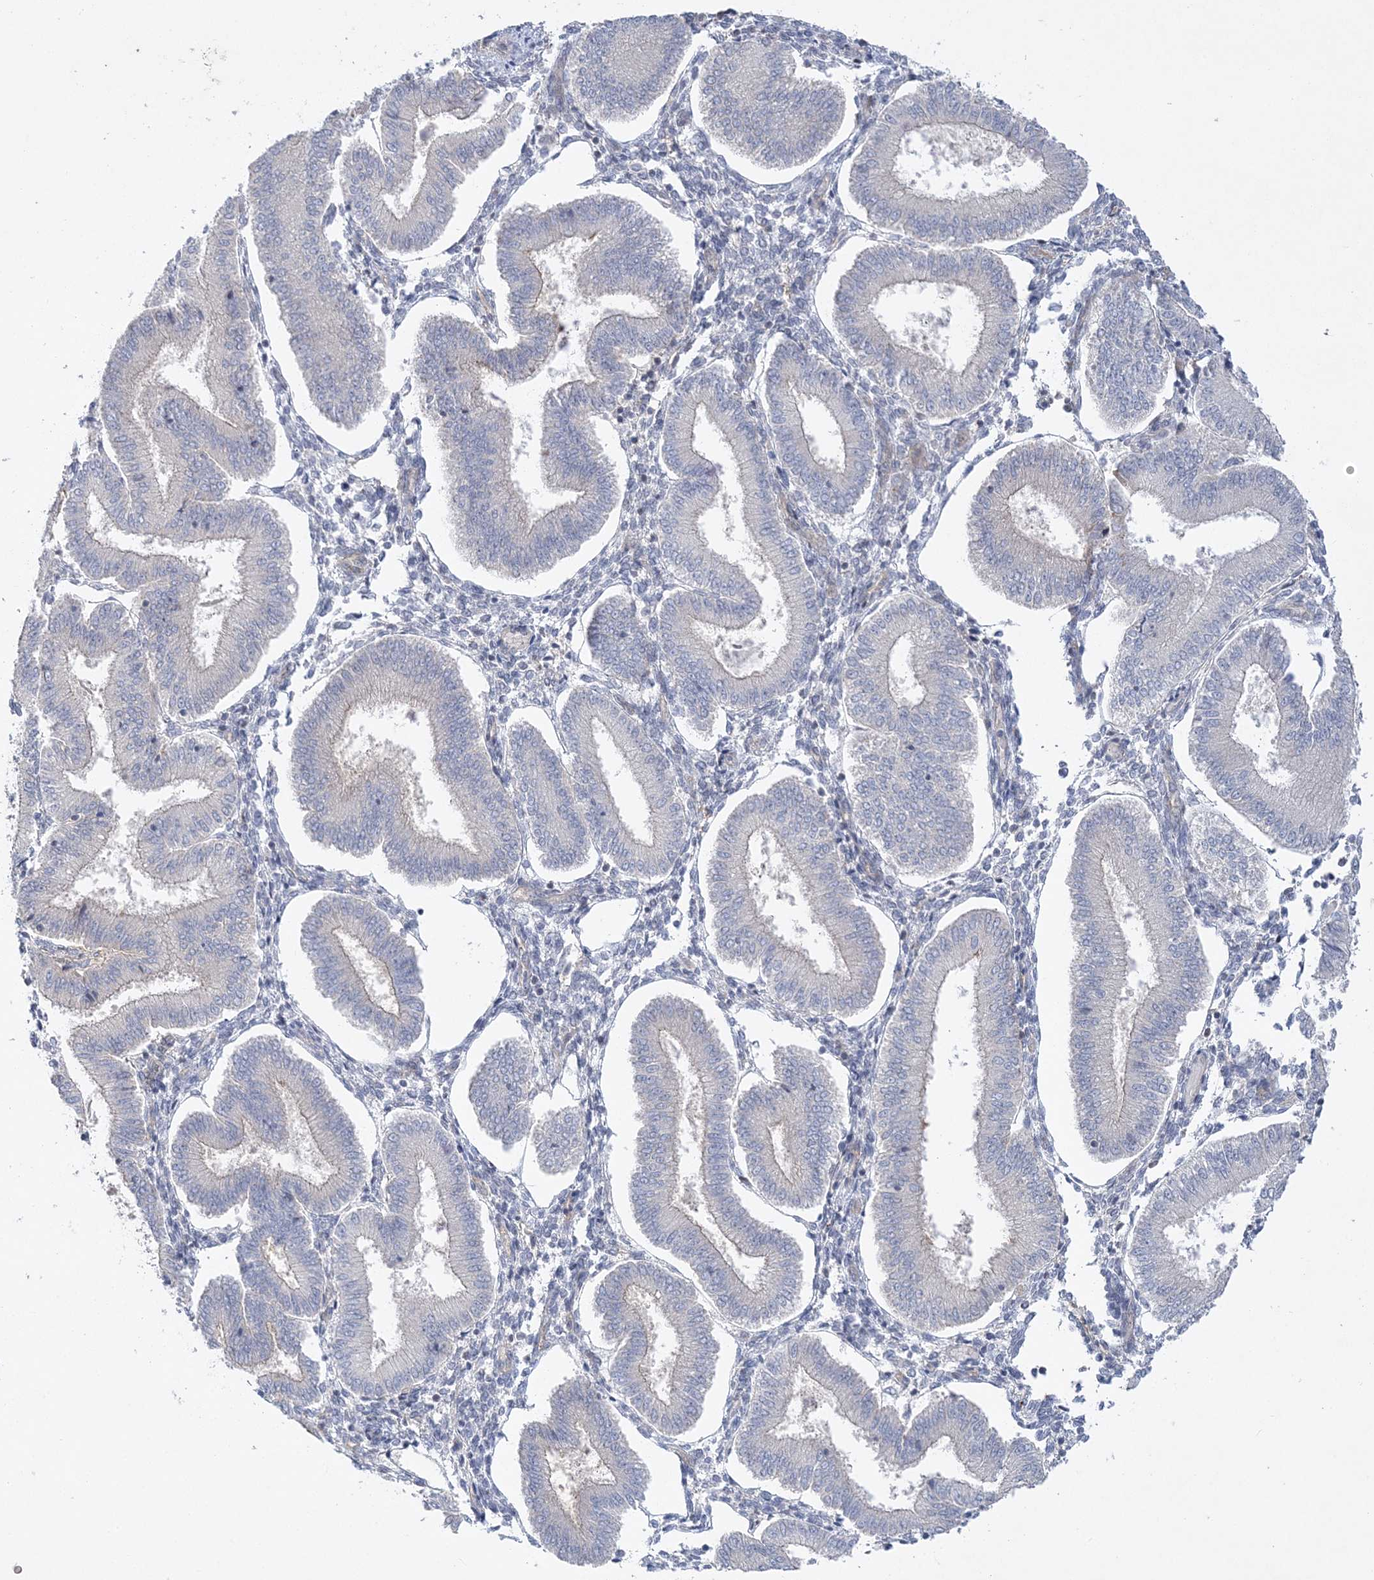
{"staining": {"intensity": "negative", "quantity": "none", "location": "none"}, "tissue": "endometrium", "cell_type": "Cells in endometrial stroma", "image_type": "normal", "snomed": [{"axis": "morphology", "description": "Normal tissue, NOS"}, {"axis": "topography", "description": "Endometrium"}], "caption": "This micrograph is of normal endometrium stained with immunohistochemistry (IHC) to label a protein in brown with the nuclei are counter-stained blue. There is no positivity in cells in endometrial stroma. (Stains: DAB (3,3'-diaminobenzidine) immunohistochemistry with hematoxylin counter stain, Microscopy: brightfield microscopy at high magnification).", "gene": "ADAMTS12", "patient": {"sex": "female", "age": 39}}